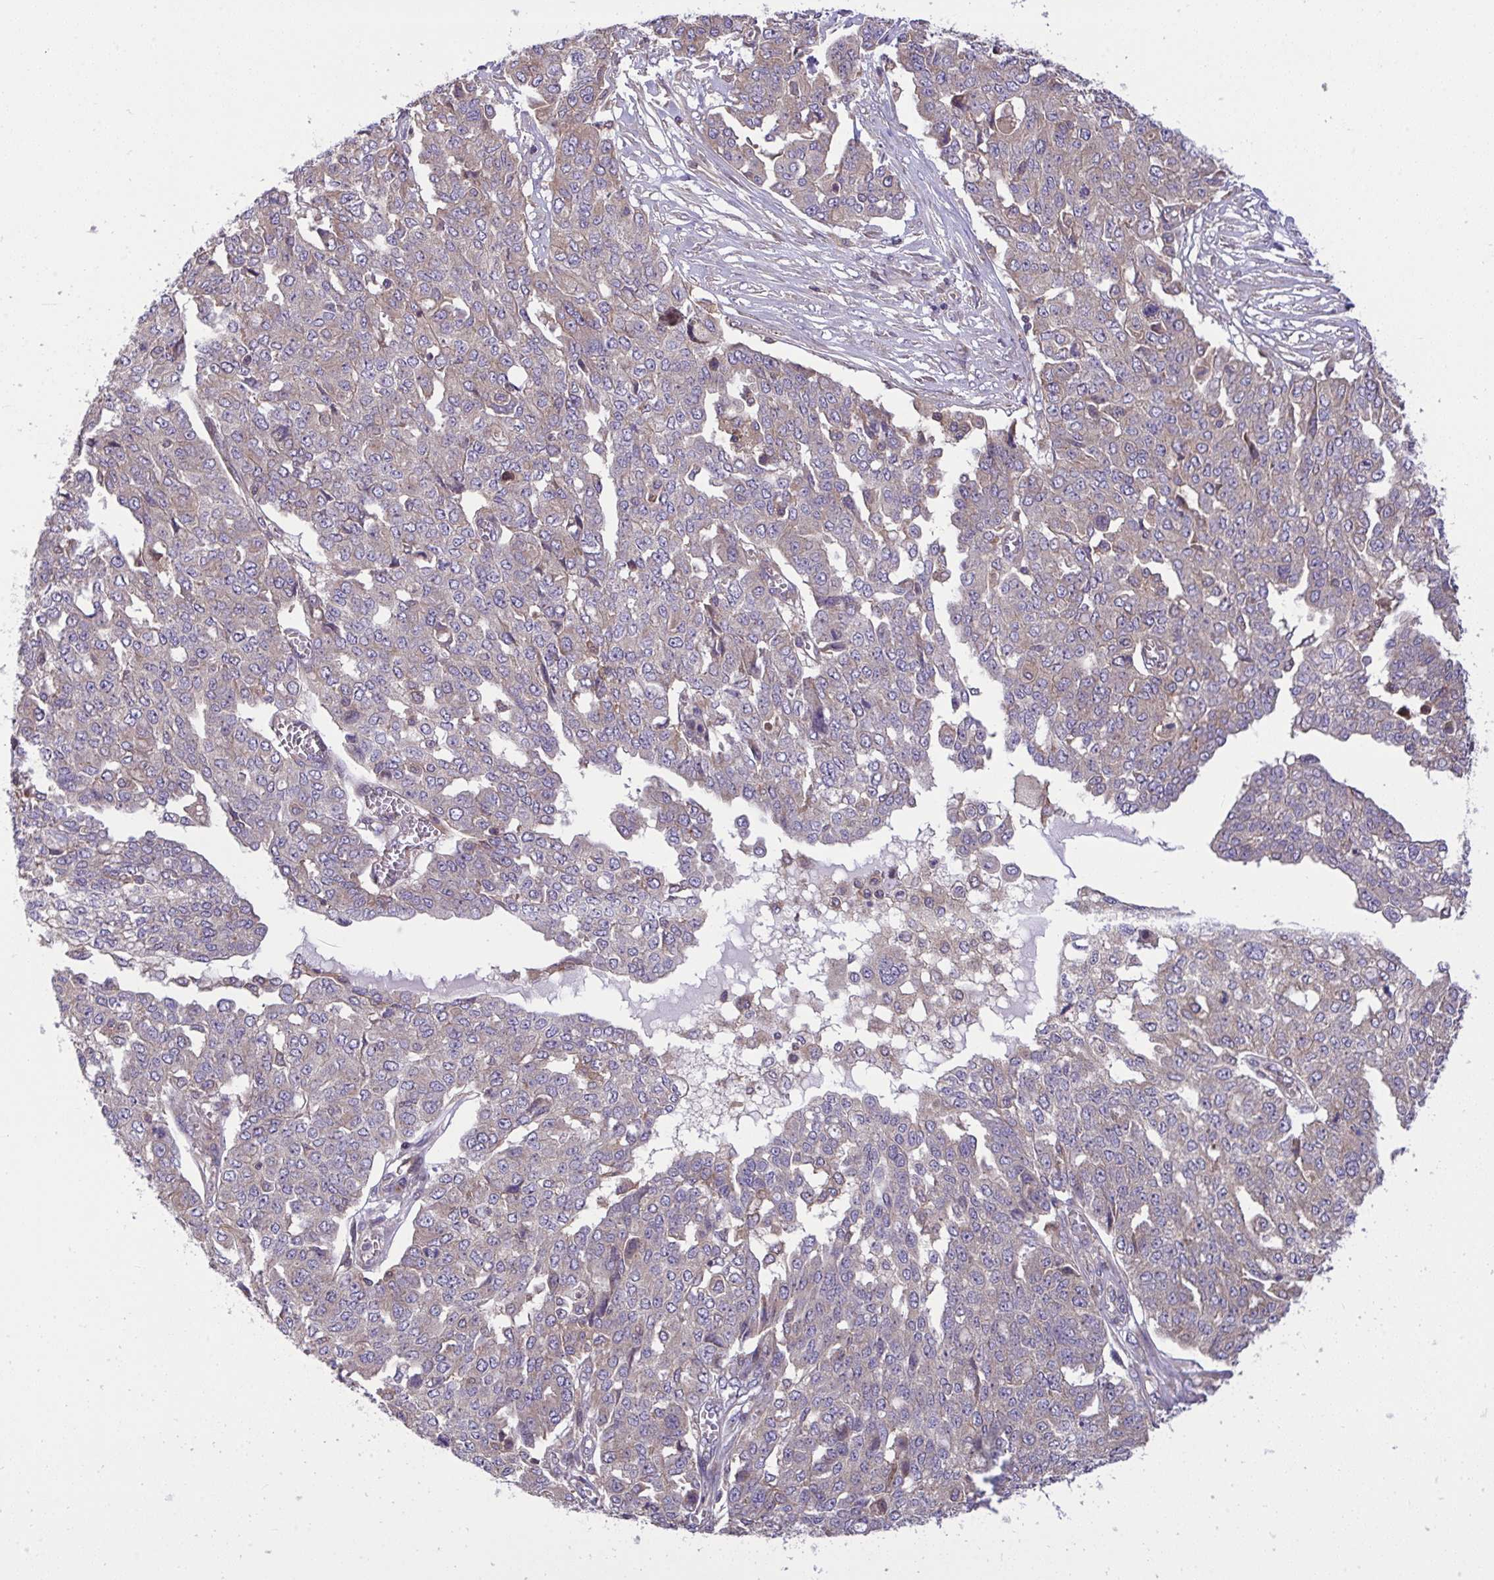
{"staining": {"intensity": "negative", "quantity": "none", "location": "none"}, "tissue": "ovarian cancer", "cell_type": "Tumor cells", "image_type": "cancer", "snomed": [{"axis": "morphology", "description": "Cystadenocarcinoma, serous, NOS"}, {"axis": "topography", "description": "Soft tissue"}, {"axis": "topography", "description": "Ovary"}], "caption": "Tumor cells are negative for protein expression in human ovarian cancer (serous cystadenocarcinoma).", "gene": "GRB14", "patient": {"sex": "female", "age": 57}}